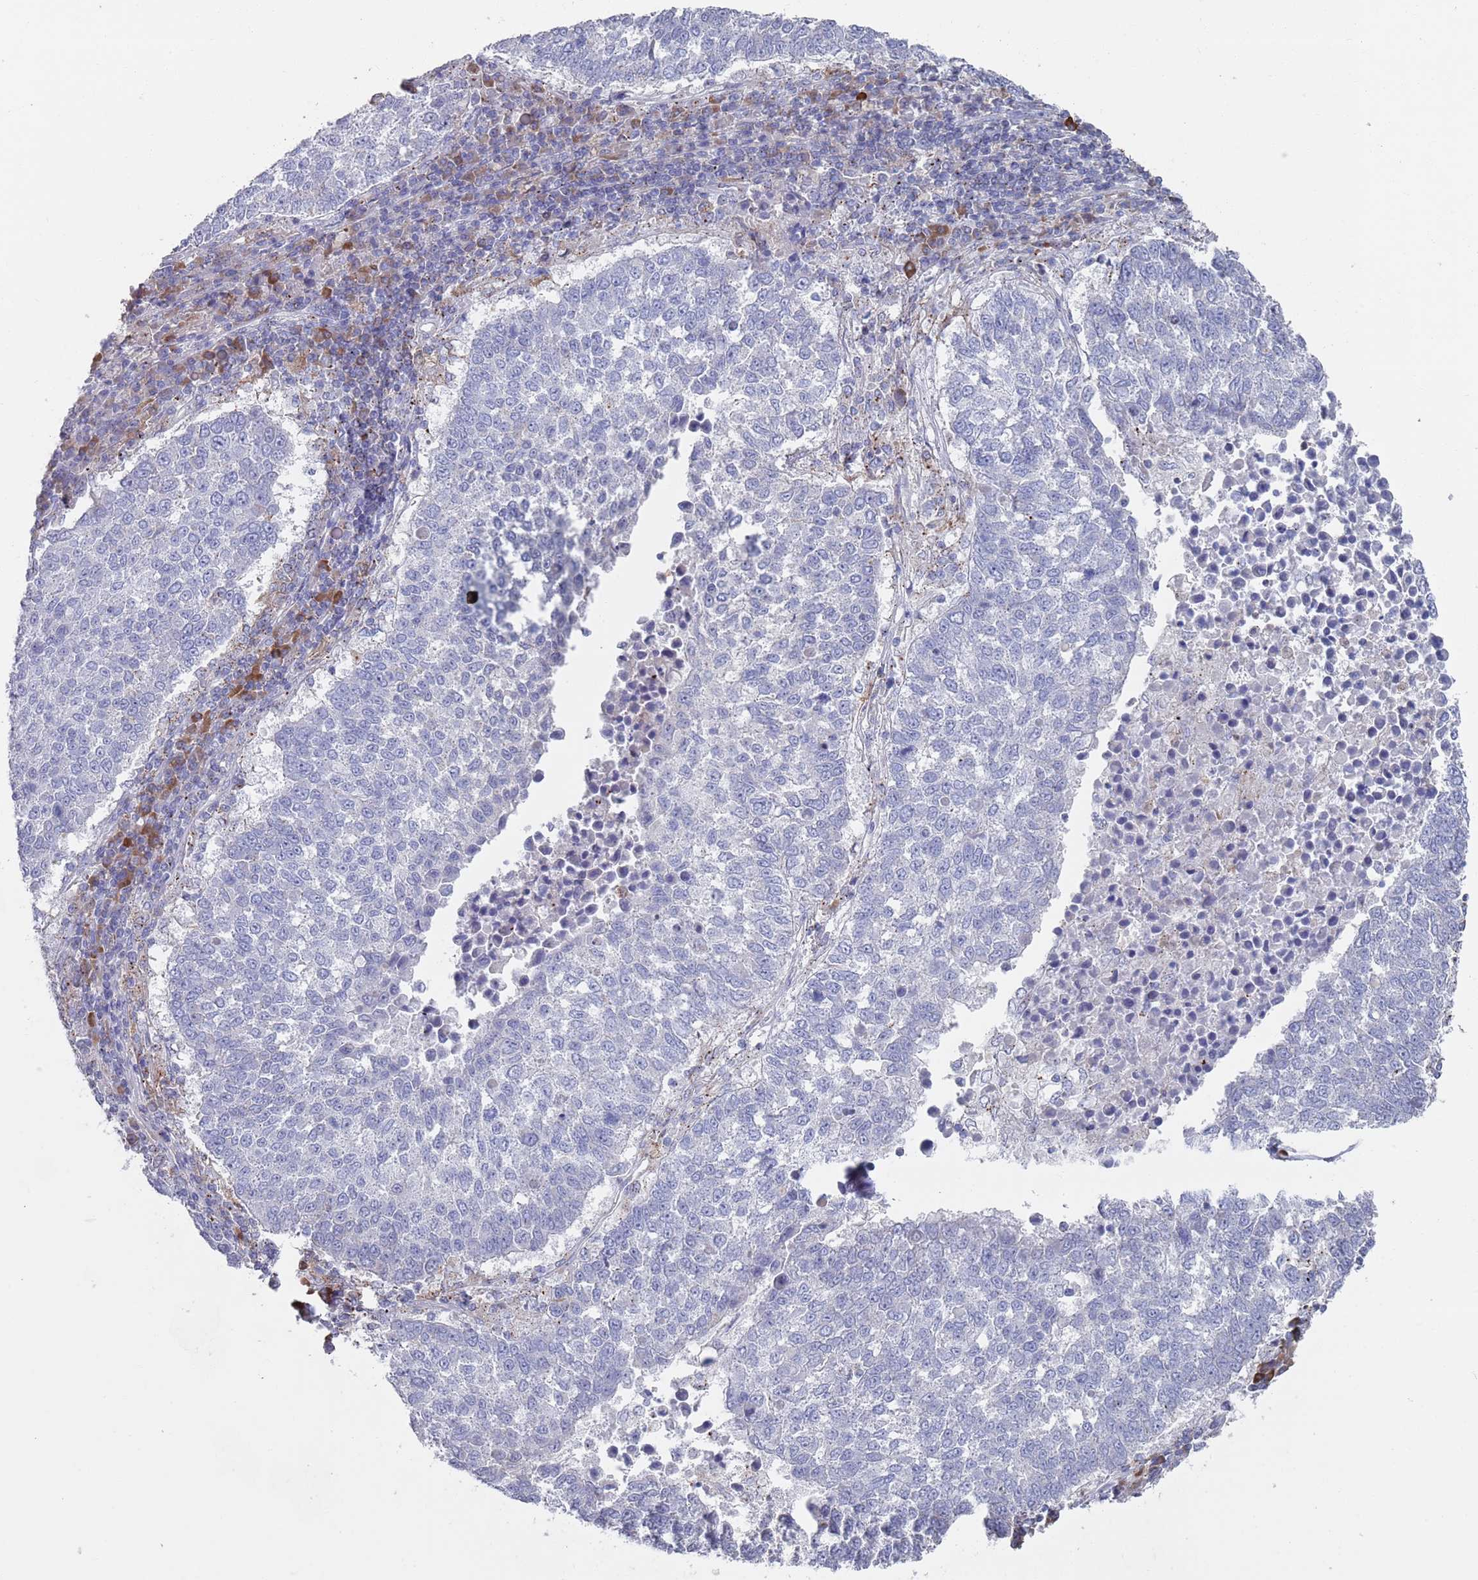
{"staining": {"intensity": "negative", "quantity": "none", "location": "none"}, "tissue": "lung cancer", "cell_type": "Tumor cells", "image_type": "cancer", "snomed": [{"axis": "morphology", "description": "Squamous cell carcinoma, NOS"}, {"axis": "topography", "description": "Lung"}], "caption": "Immunohistochemistry of squamous cell carcinoma (lung) displays no expression in tumor cells.", "gene": "MAT1A", "patient": {"sex": "male", "age": 73}}